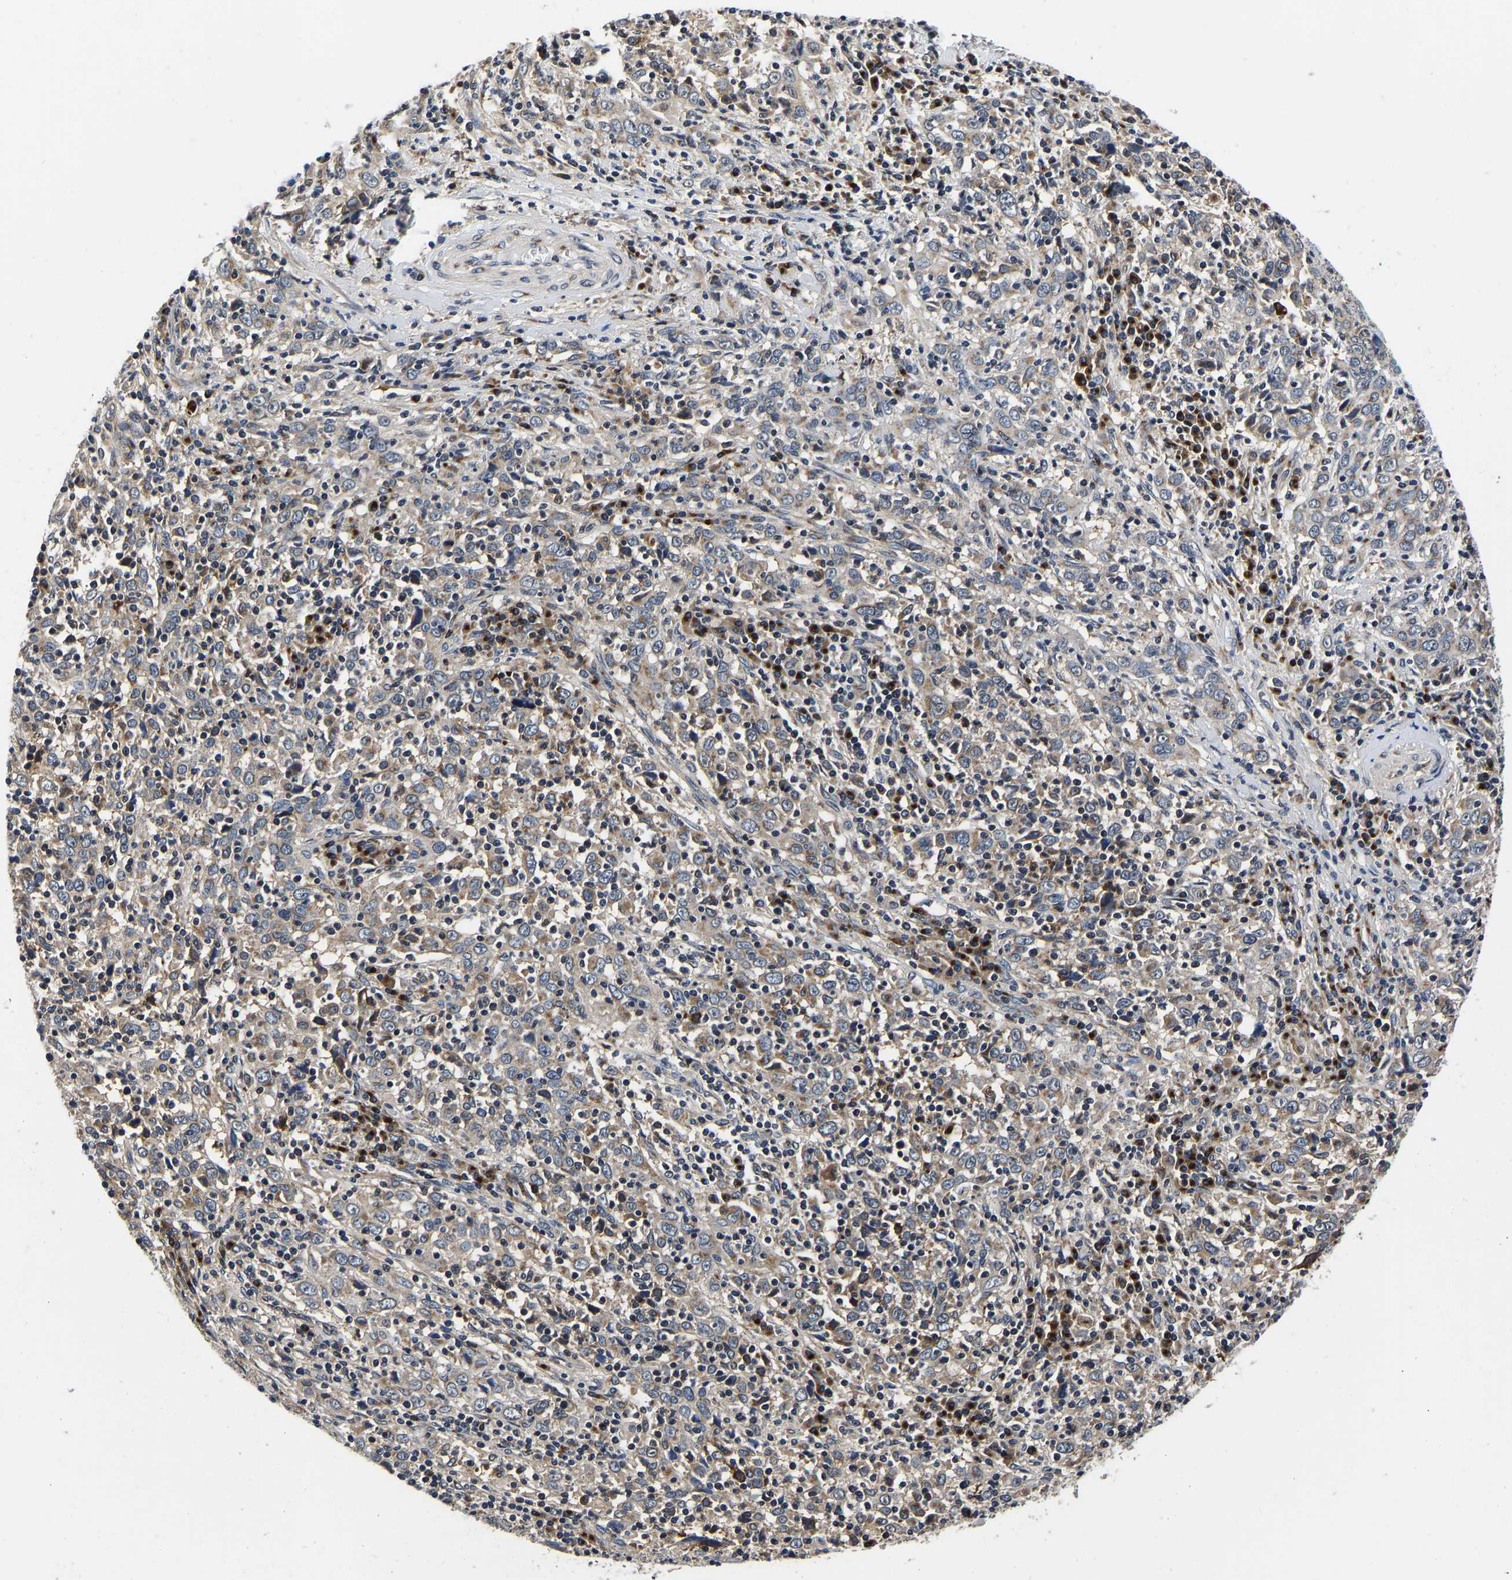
{"staining": {"intensity": "weak", "quantity": "25%-75%", "location": "cytoplasmic/membranous"}, "tissue": "cervical cancer", "cell_type": "Tumor cells", "image_type": "cancer", "snomed": [{"axis": "morphology", "description": "Squamous cell carcinoma, NOS"}, {"axis": "topography", "description": "Cervix"}], "caption": "Cervical cancer stained for a protein (brown) exhibits weak cytoplasmic/membranous positive staining in about 25%-75% of tumor cells.", "gene": "RABAC1", "patient": {"sex": "female", "age": 46}}